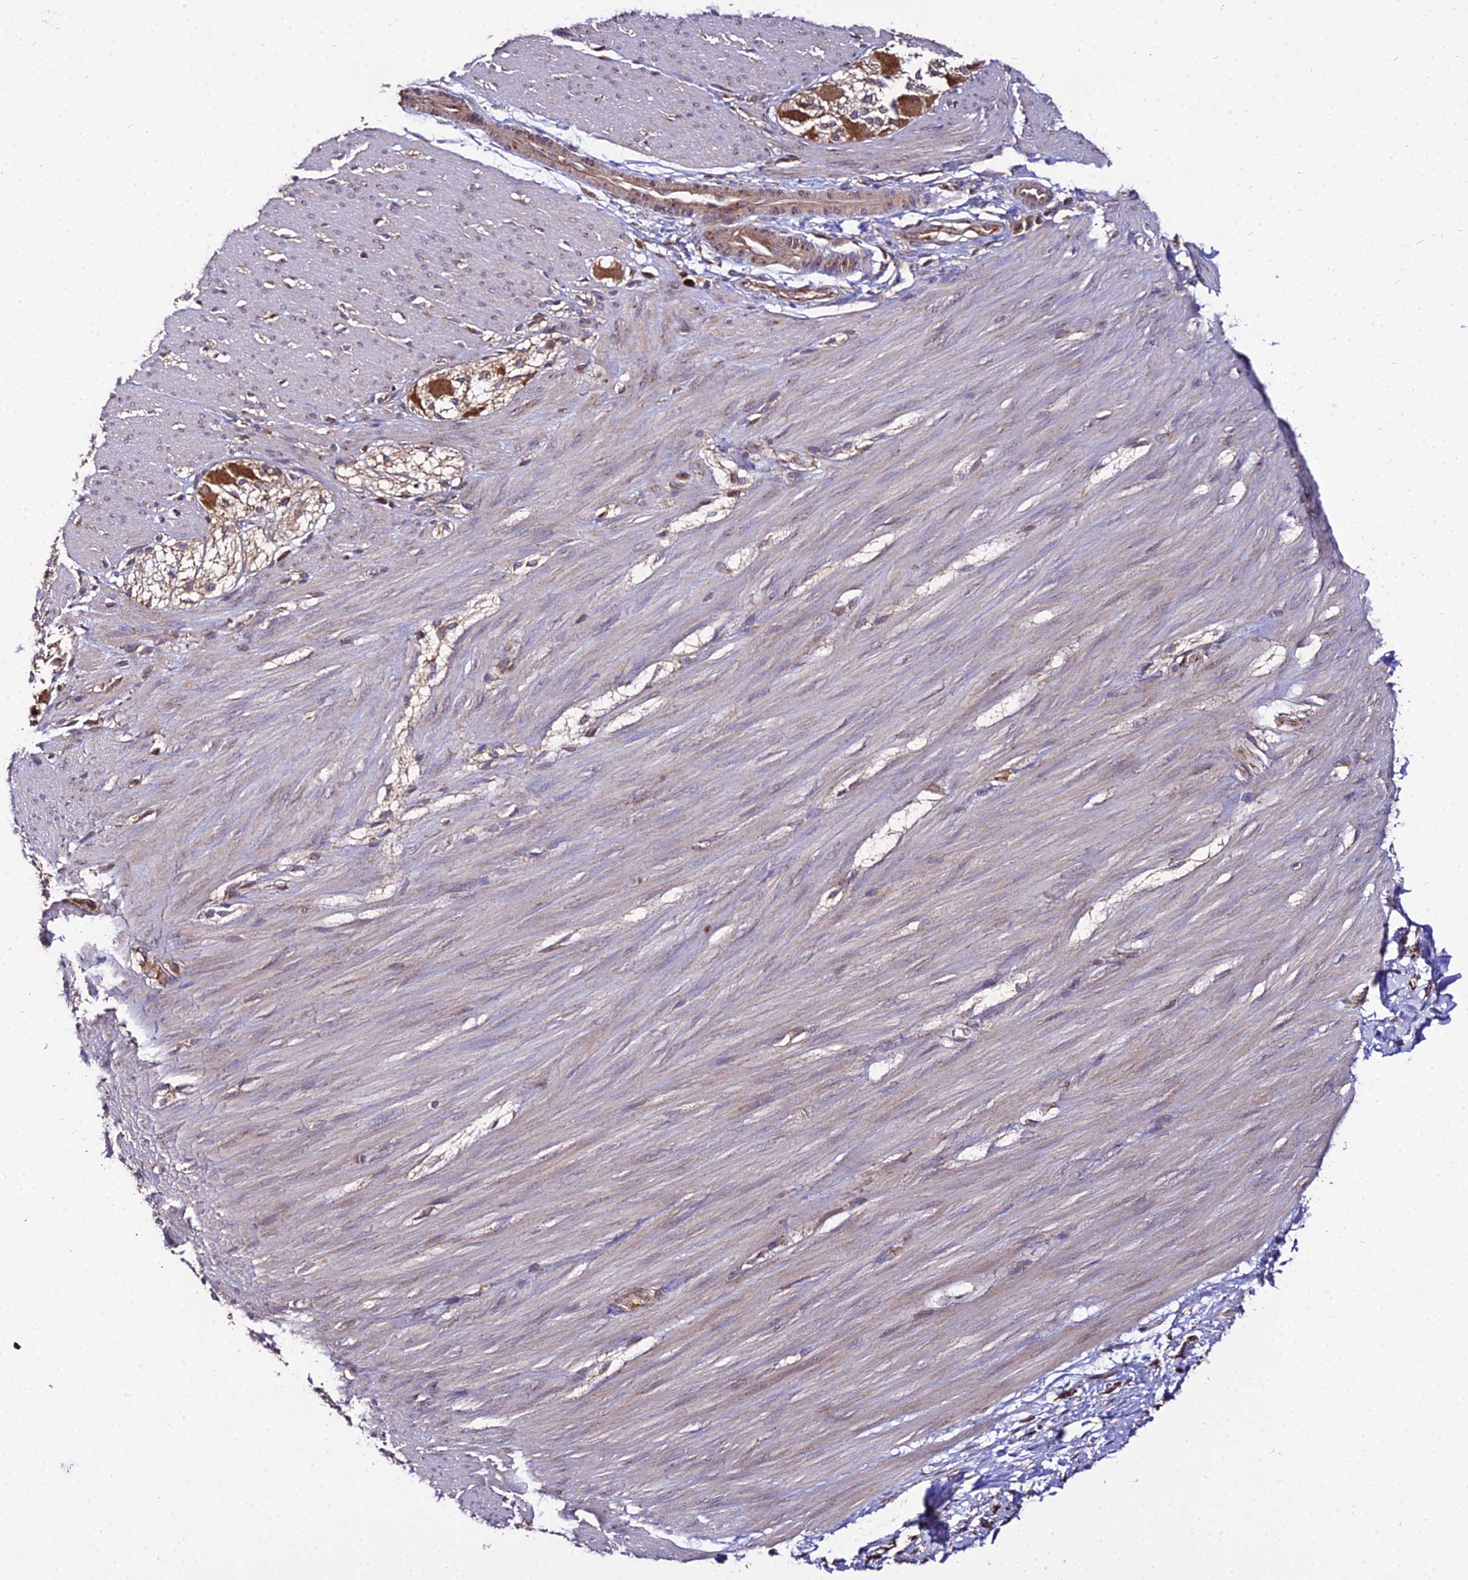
{"staining": {"intensity": "weak", "quantity": "25%-75%", "location": "cytoplasmic/membranous"}, "tissue": "smooth muscle", "cell_type": "Smooth muscle cells", "image_type": "normal", "snomed": [{"axis": "morphology", "description": "Normal tissue, NOS"}, {"axis": "morphology", "description": "Adenocarcinoma, NOS"}, {"axis": "topography", "description": "Colon"}, {"axis": "topography", "description": "Peripheral nerve tissue"}], "caption": "Immunohistochemistry histopathology image of normal smooth muscle: human smooth muscle stained using immunohistochemistry (IHC) demonstrates low levels of weak protein expression localized specifically in the cytoplasmic/membranous of smooth muscle cells, appearing as a cytoplasmic/membranous brown color.", "gene": "ENSG00000258465", "patient": {"sex": "male", "age": 14}}